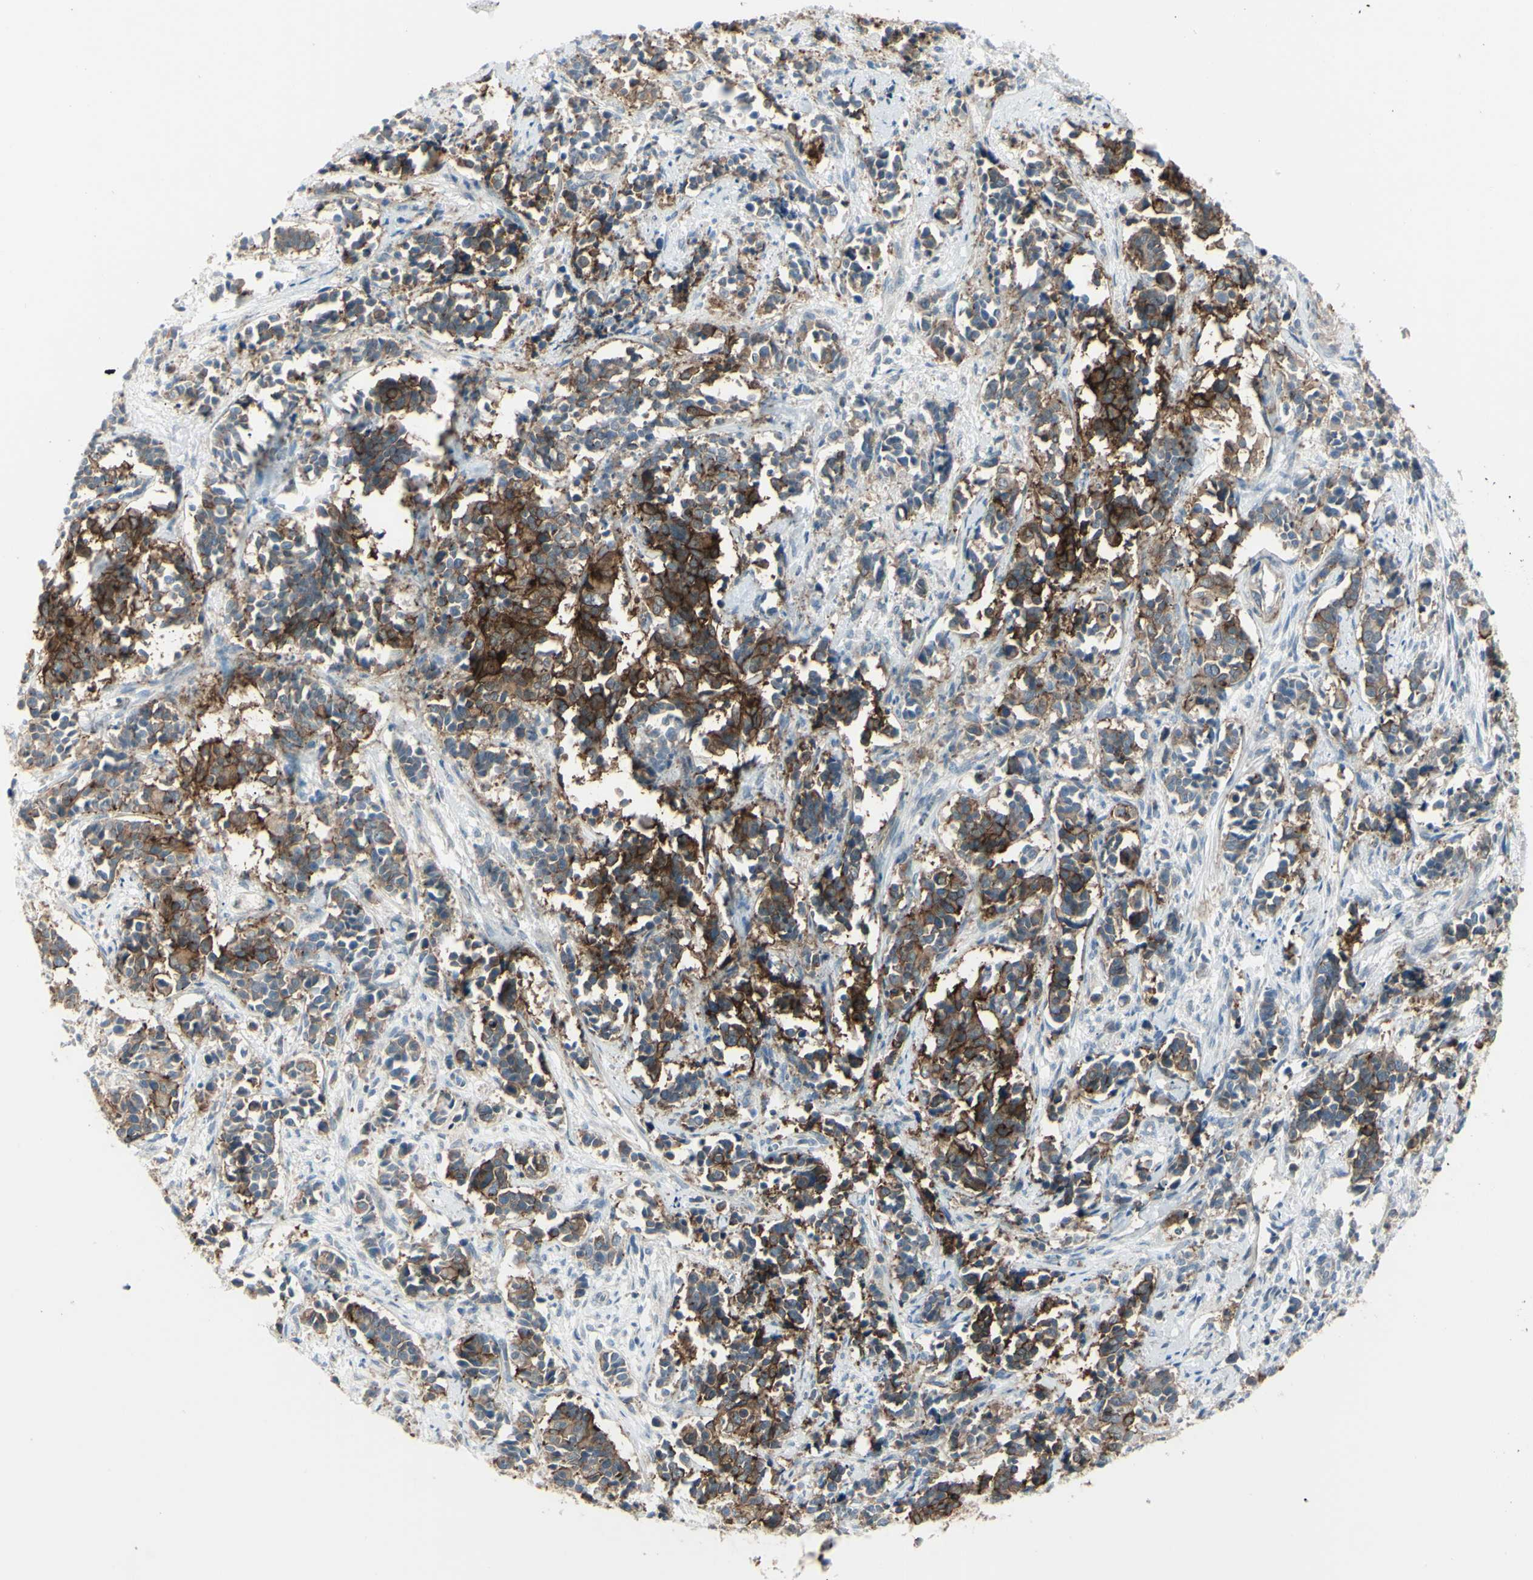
{"staining": {"intensity": "strong", "quantity": ">75%", "location": "cytoplasmic/membranous"}, "tissue": "cervical cancer", "cell_type": "Tumor cells", "image_type": "cancer", "snomed": [{"axis": "morphology", "description": "Normal tissue, NOS"}, {"axis": "morphology", "description": "Squamous cell carcinoma, NOS"}, {"axis": "topography", "description": "Cervix"}], "caption": "Tumor cells show strong cytoplasmic/membranous positivity in about >75% of cells in cervical squamous cell carcinoma.", "gene": "LRRK1", "patient": {"sex": "female", "age": 35}}